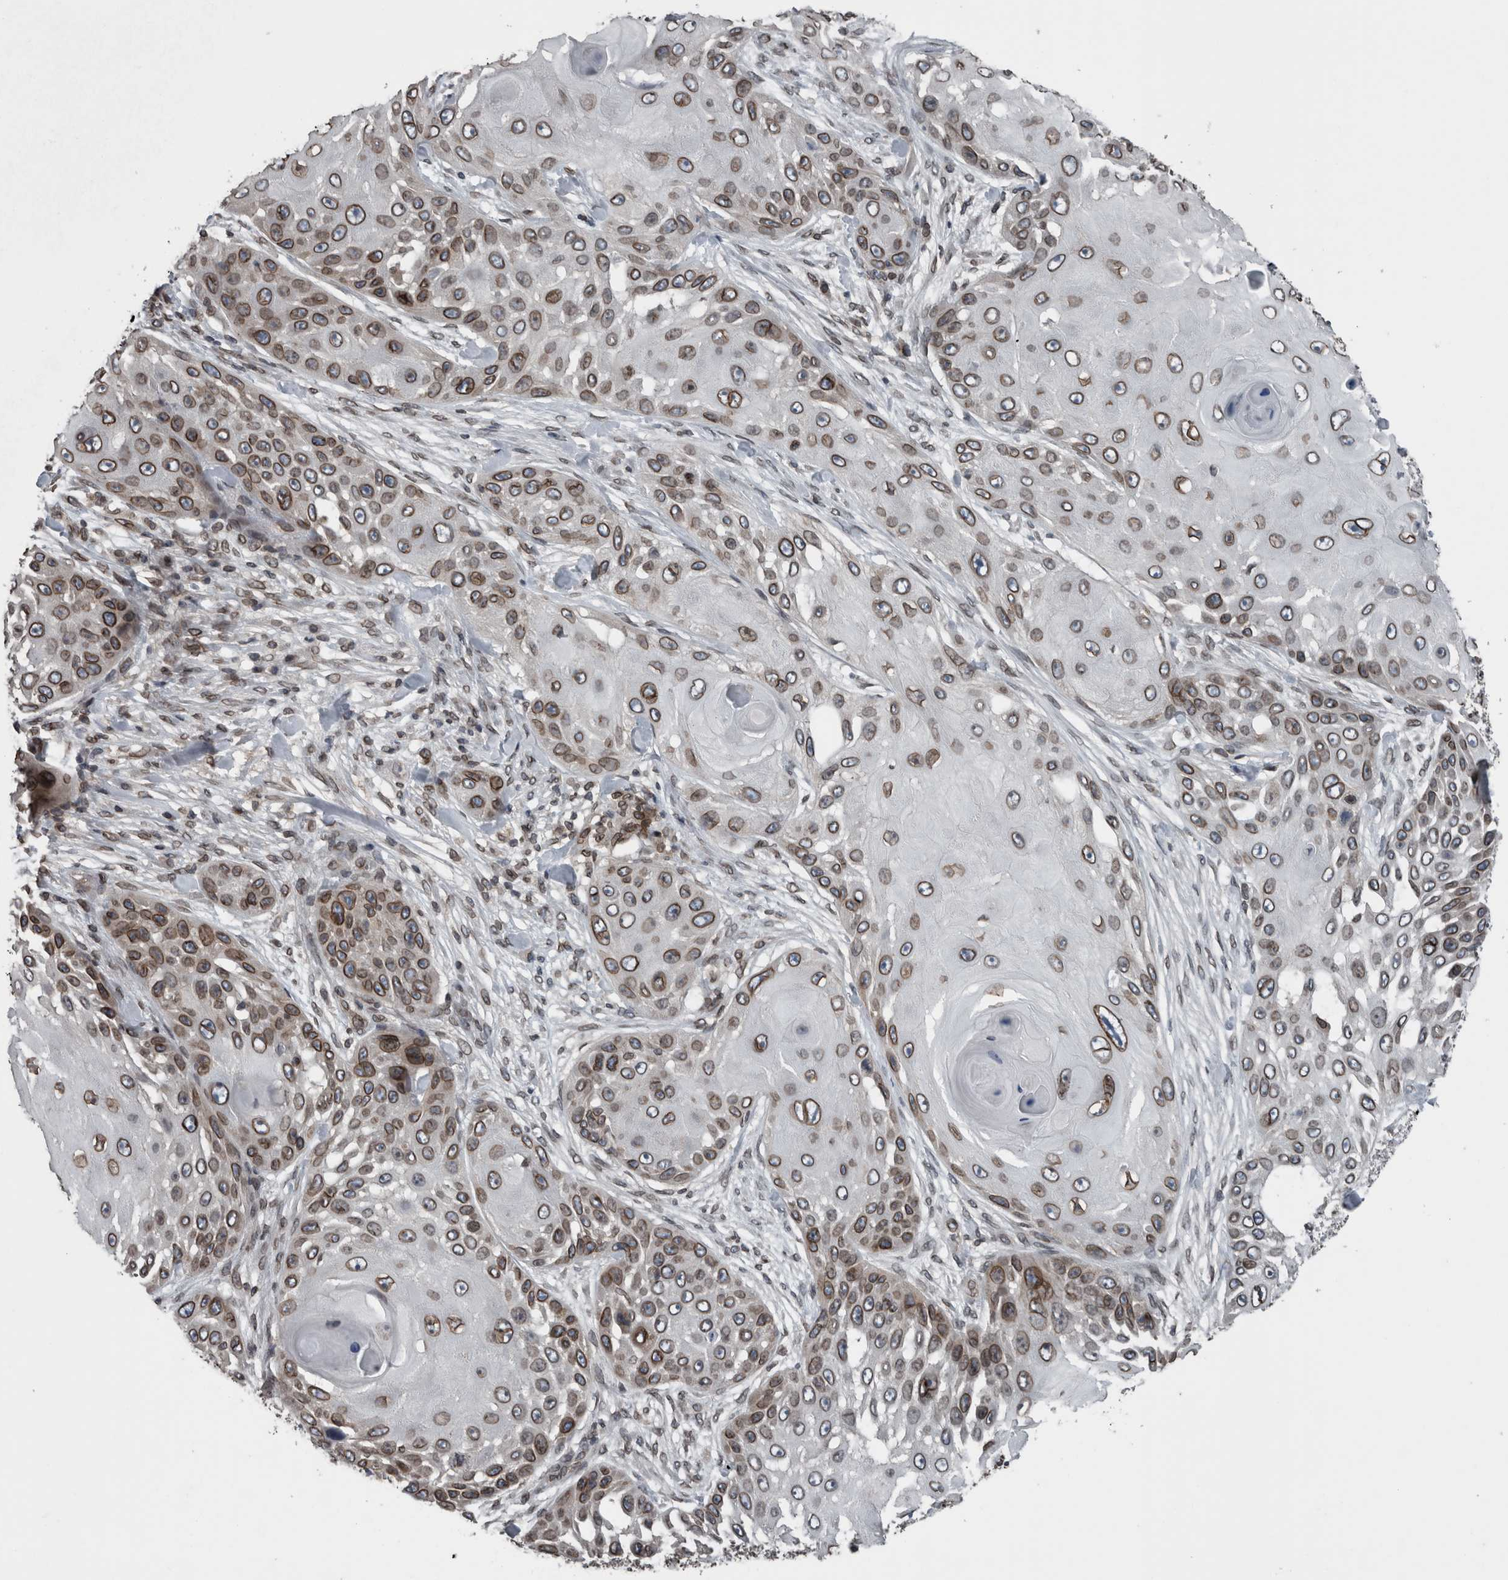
{"staining": {"intensity": "strong", "quantity": ">75%", "location": "cytoplasmic/membranous,nuclear"}, "tissue": "skin cancer", "cell_type": "Tumor cells", "image_type": "cancer", "snomed": [{"axis": "morphology", "description": "Squamous cell carcinoma, NOS"}, {"axis": "topography", "description": "Skin"}], "caption": "Immunohistochemical staining of squamous cell carcinoma (skin) reveals strong cytoplasmic/membranous and nuclear protein expression in about >75% of tumor cells. (DAB = brown stain, brightfield microscopy at high magnification).", "gene": "RANBP2", "patient": {"sex": "female", "age": 44}}